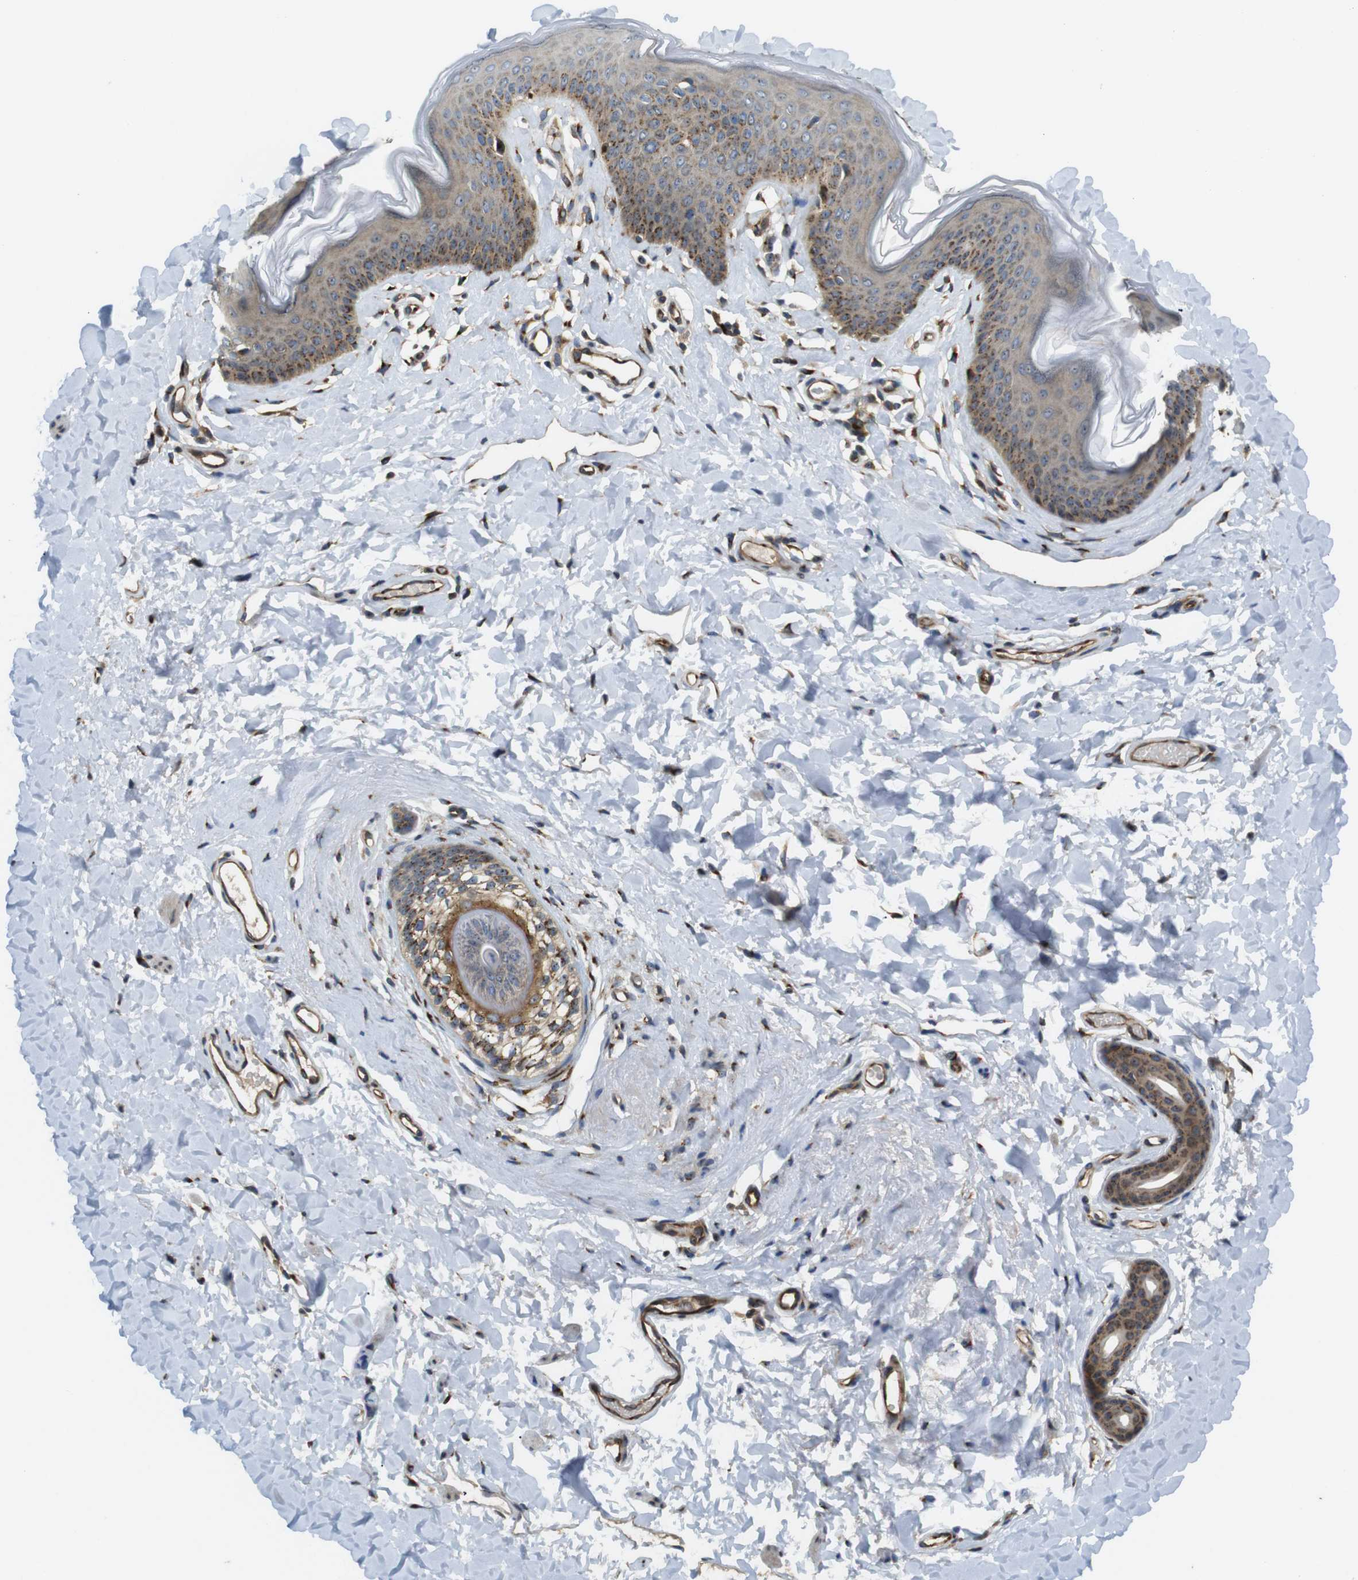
{"staining": {"intensity": "moderate", "quantity": "<25%", "location": "cytoplasmic/membranous"}, "tissue": "skin", "cell_type": "Epidermal cells", "image_type": "normal", "snomed": [{"axis": "morphology", "description": "Normal tissue, NOS"}, {"axis": "morphology", "description": "Inflammation, NOS"}, {"axis": "topography", "description": "Vulva"}], "caption": "Immunohistochemistry histopathology image of normal skin stained for a protein (brown), which demonstrates low levels of moderate cytoplasmic/membranous expression in approximately <25% of epidermal cells.", "gene": "TMEM143", "patient": {"sex": "female", "age": 84}}